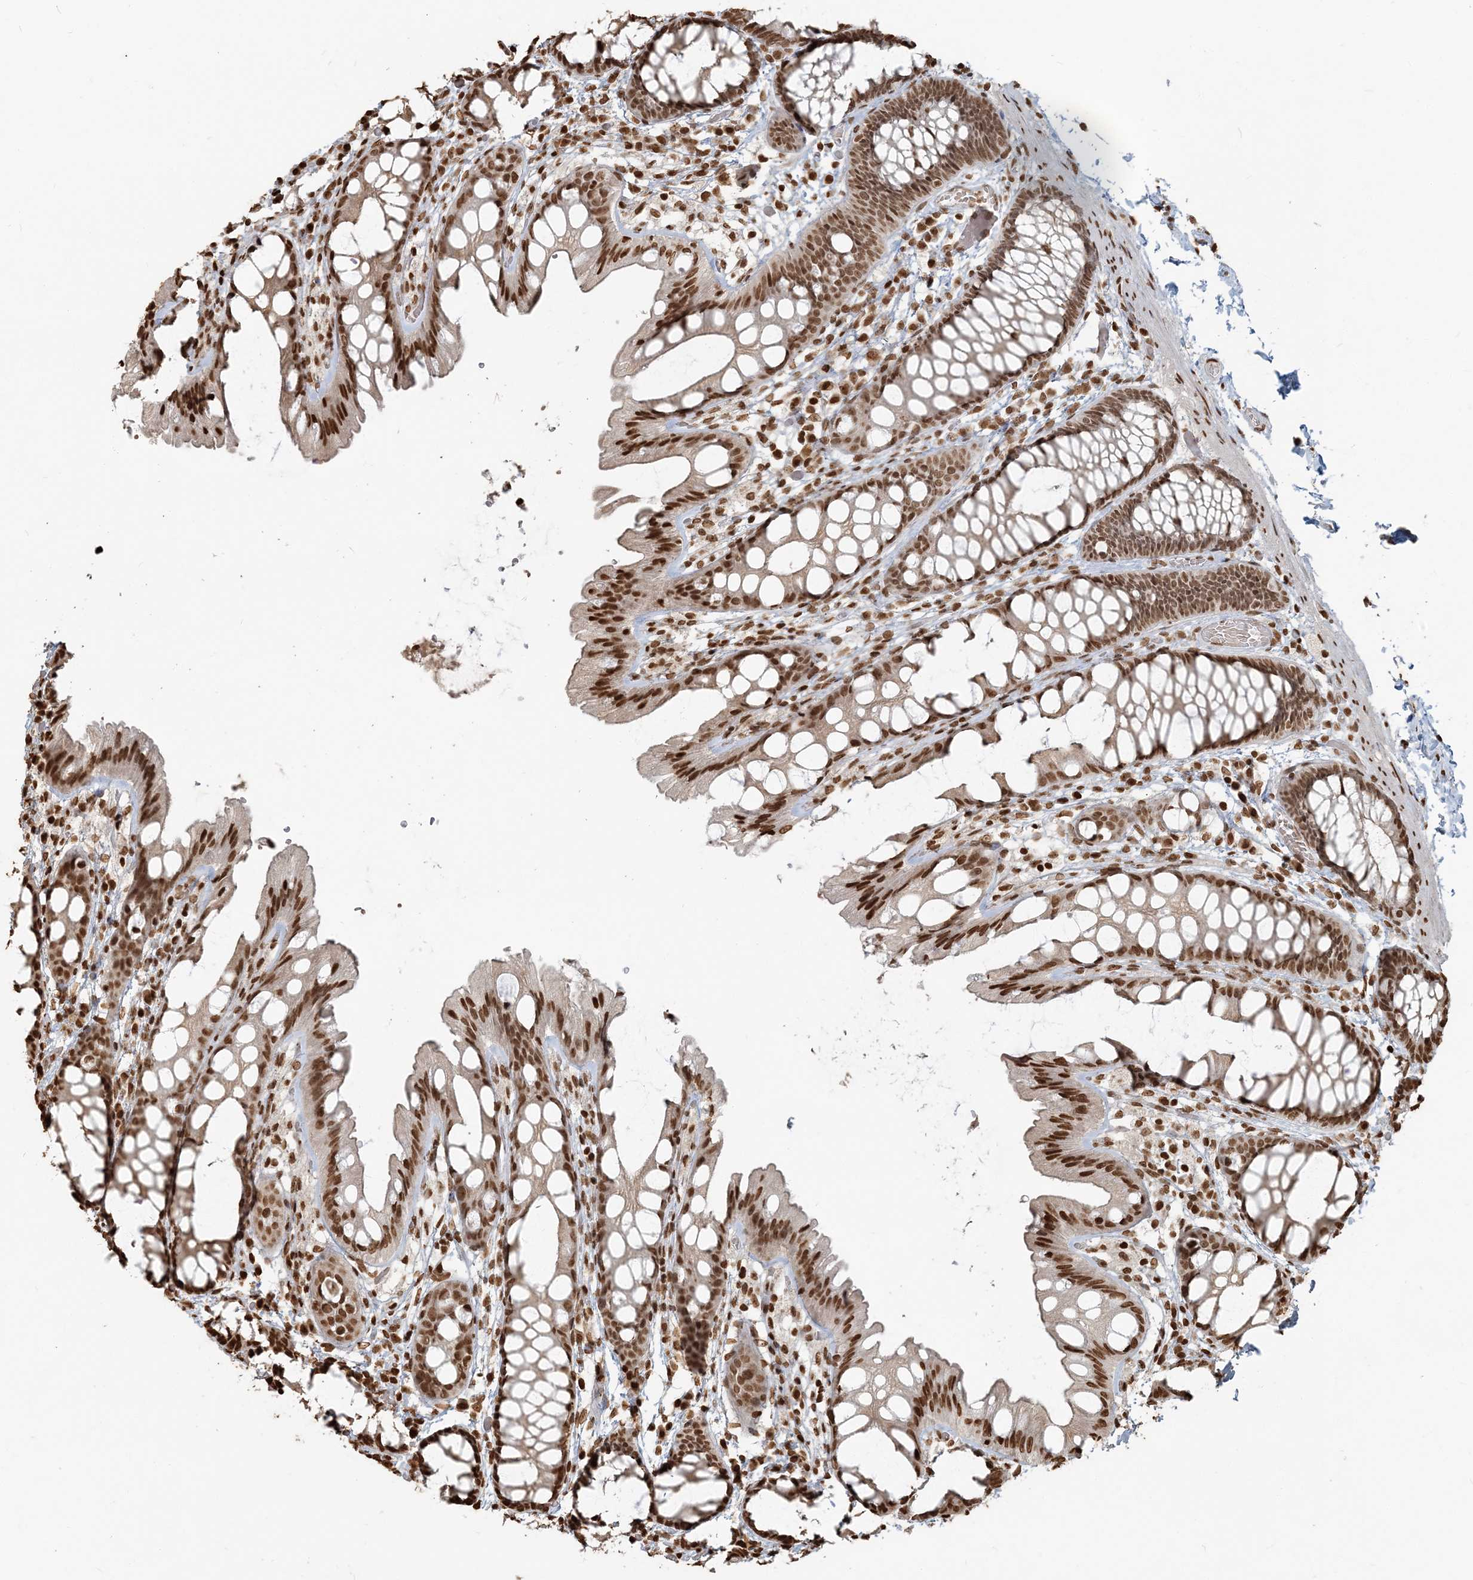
{"staining": {"intensity": "moderate", "quantity": ">75%", "location": "nuclear"}, "tissue": "colon", "cell_type": "Endothelial cells", "image_type": "normal", "snomed": [{"axis": "morphology", "description": "Normal tissue, NOS"}, {"axis": "topography", "description": "Colon"}], "caption": "IHC (DAB (3,3'-diaminobenzidine)) staining of benign human colon demonstrates moderate nuclear protein positivity in approximately >75% of endothelial cells. (IHC, brightfield microscopy, high magnification).", "gene": "H3", "patient": {"sex": "male", "age": 47}}